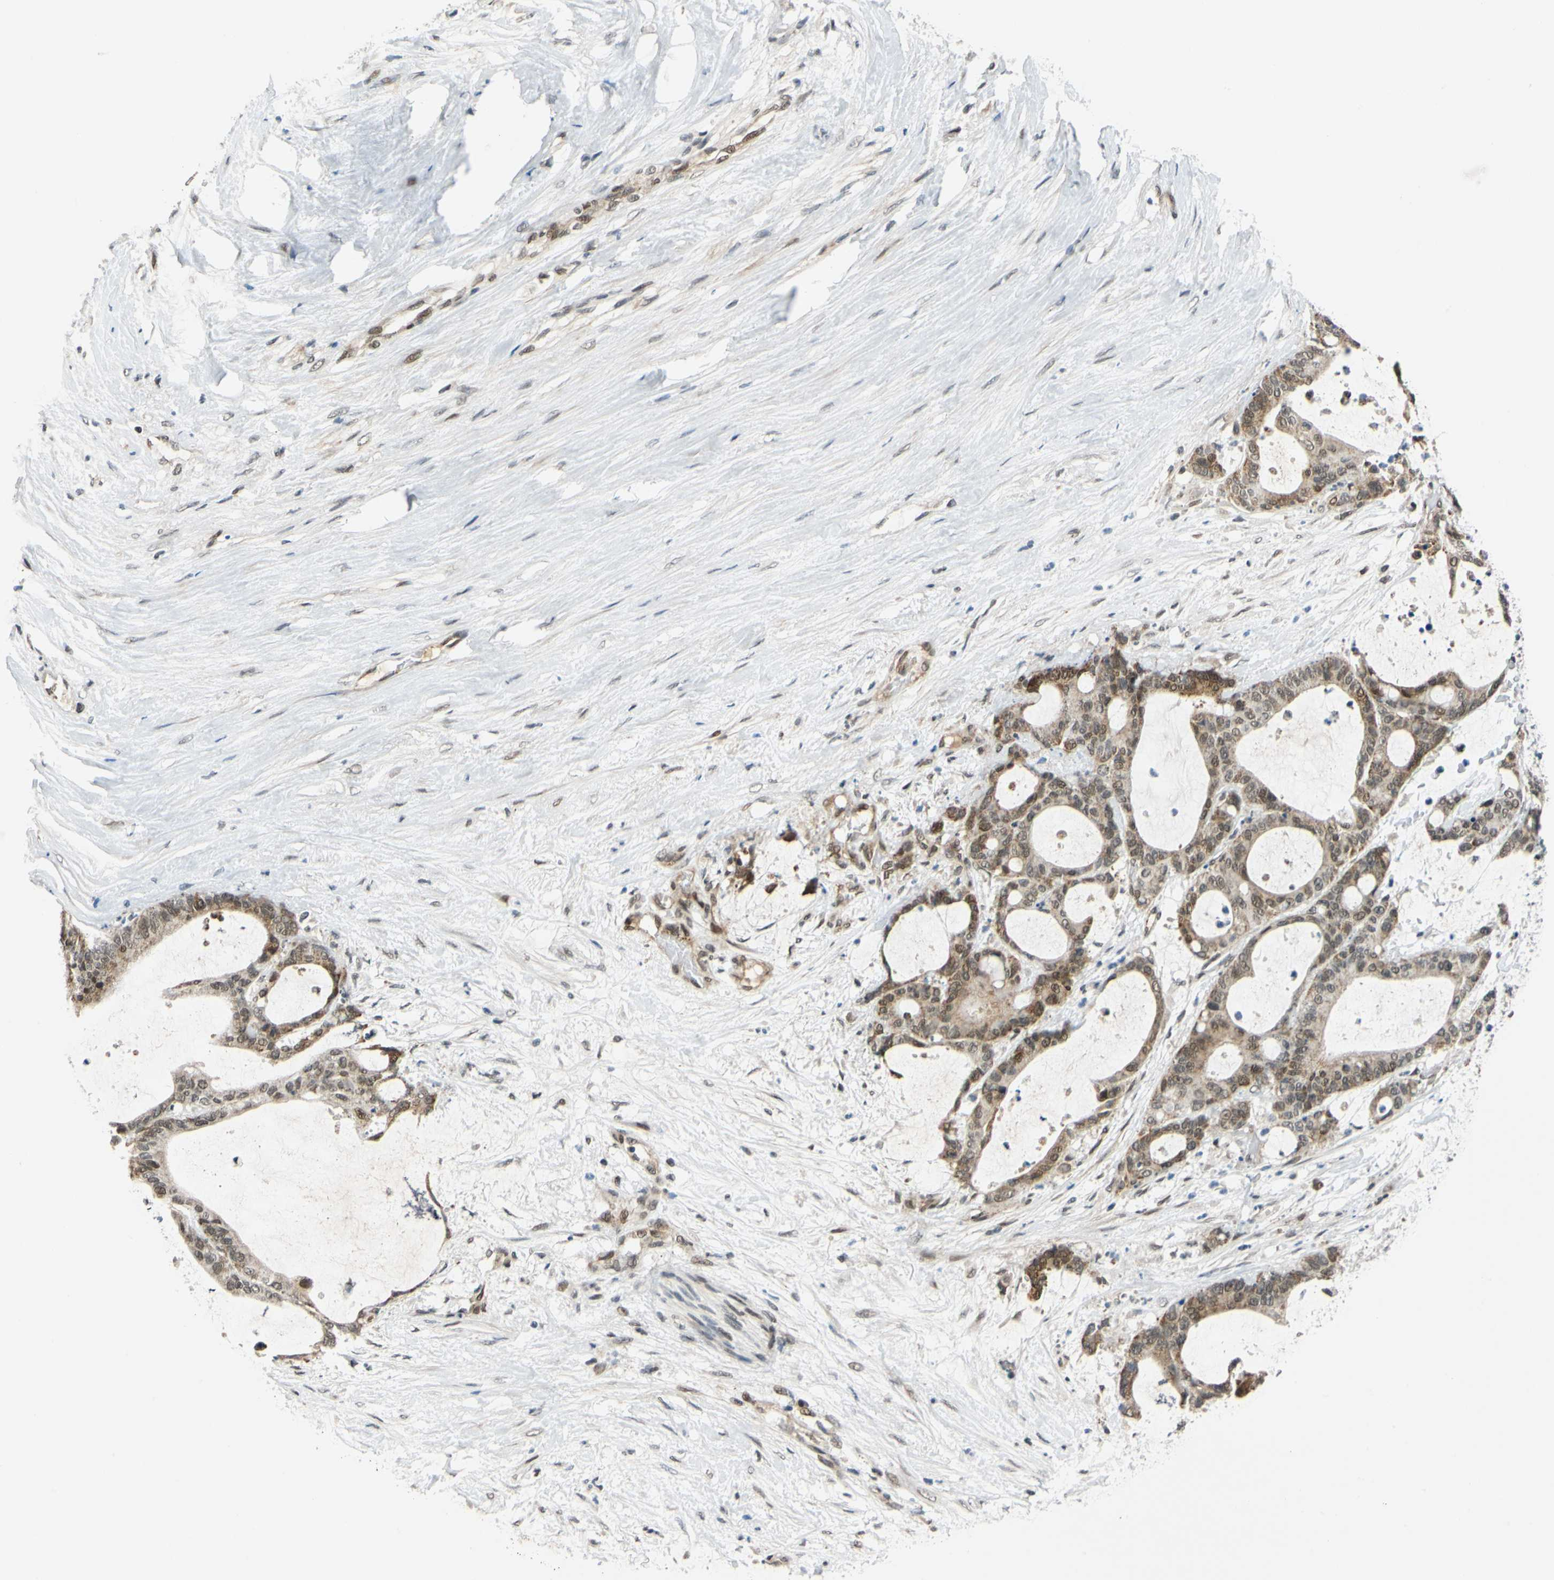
{"staining": {"intensity": "moderate", "quantity": ">75%", "location": "cytoplasmic/membranous"}, "tissue": "liver cancer", "cell_type": "Tumor cells", "image_type": "cancer", "snomed": [{"axis": "morphology", "description": "Cholangiocarcinoma"}, {"axis": "topography", "description": "Liver"}], "caption": "An immunohistochemistry (IHC) micrograph of neoplastic tissue is shown. Protein staining in brown shows moderate cytoplasmic/membranous positivity in liver cholangiocarcinoma within tumor cells. (IHC, brightfield microscopy, high magnification).", "gene": "POGZ", "patient": {"sex": "female", "age": 73}}